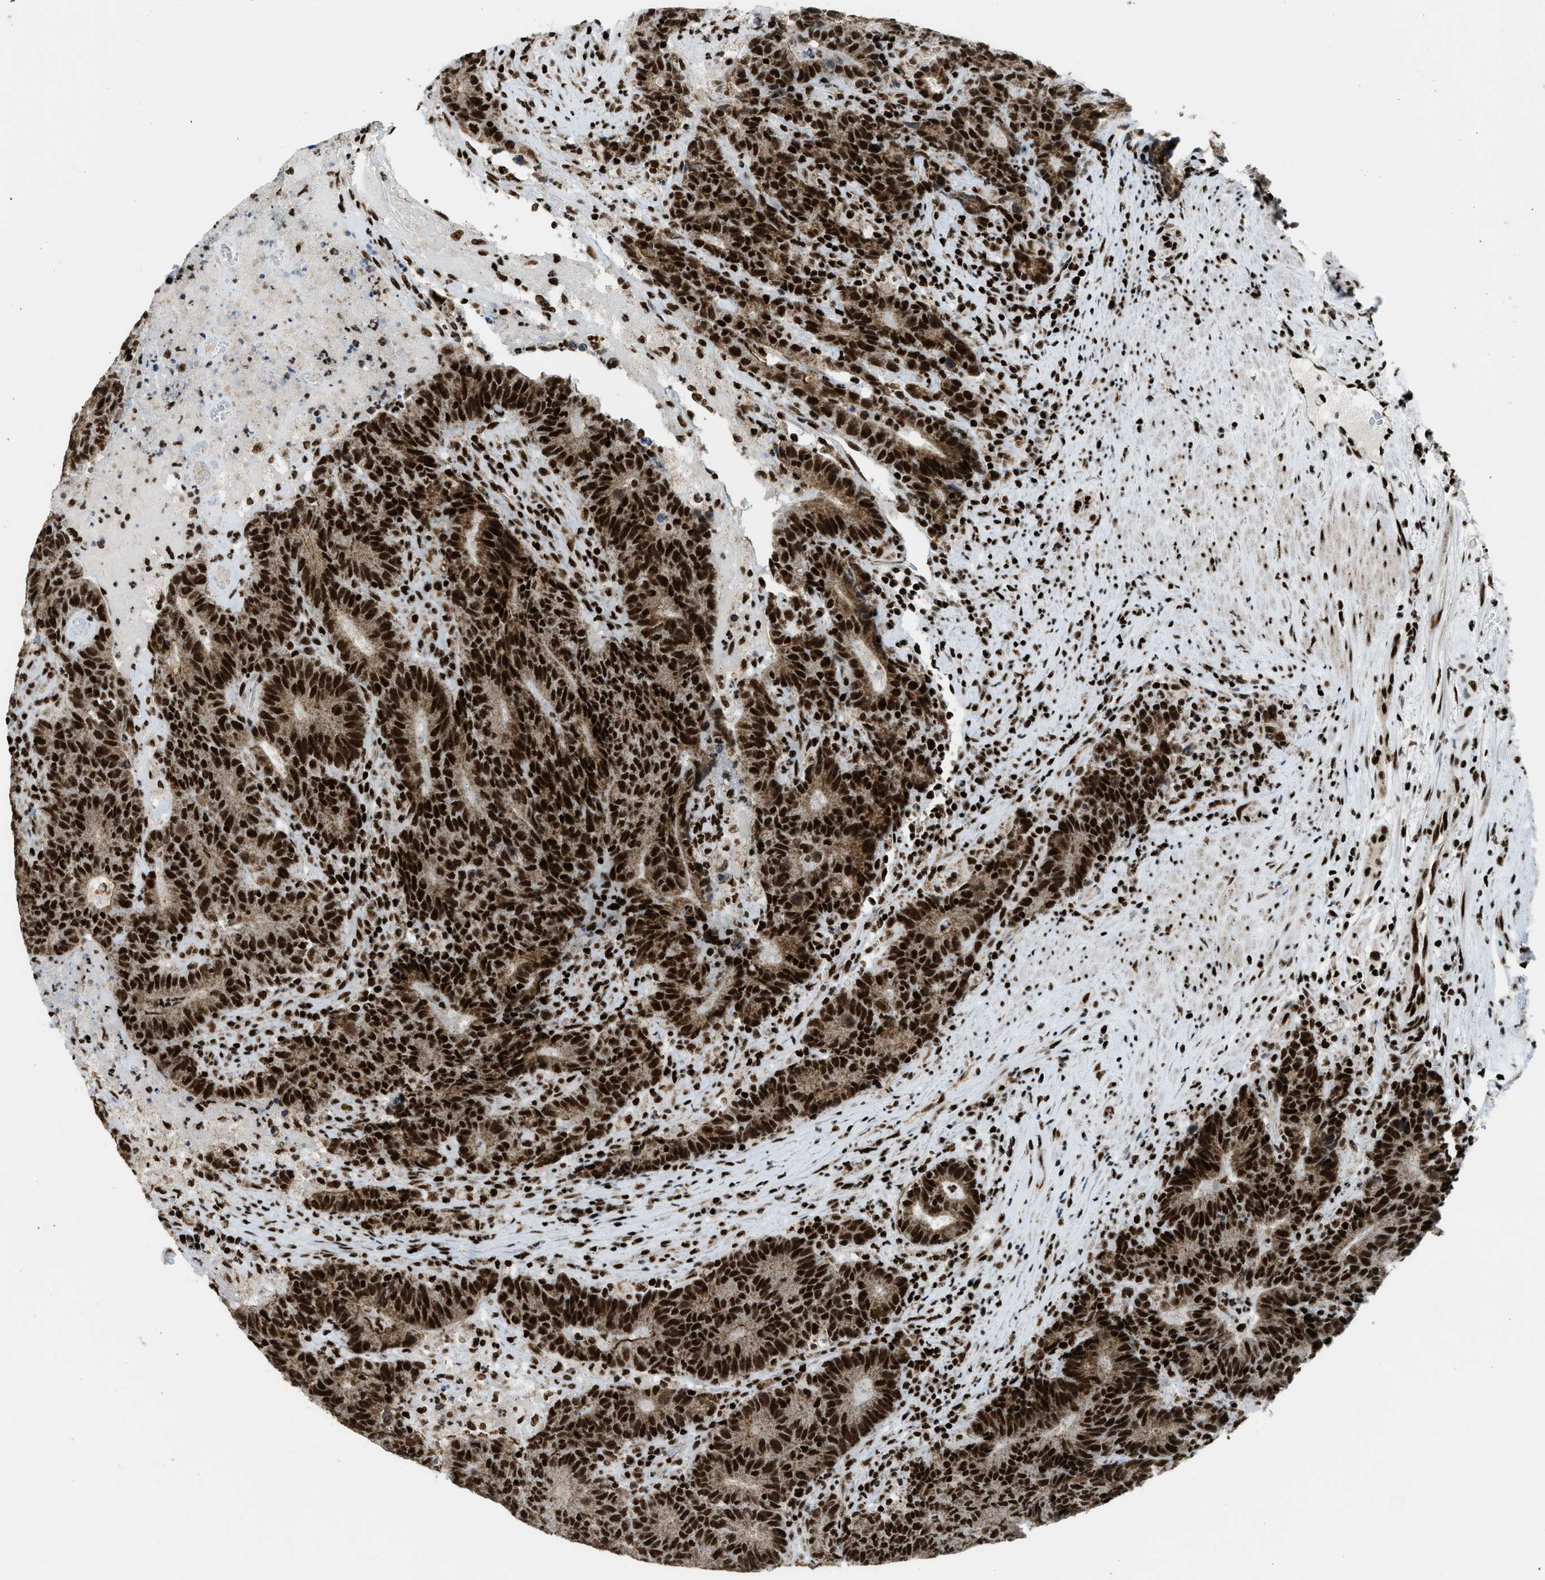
{"staining": {"intensity": "strong", "quantity": ">75%", "location": "cytoplasmic/membranous,nuclear"}, "tissue": "colorectal cancer", "cell_type": "Tumor cells", "image_type": "cancer", "snomed": [{"axis": "morphology", "description": "Normal tissue, NOS"}, {"axis": "morphology", "description": "Adenocarcinoma, NOS"}, {"axis": "topography", "description": "Colon"}], "caption": "An immunohistochemistry photomicrograph of tumor tissue is shown. Protein staining in brown shows strong cytoplasmic/membranous and nuclear positivity in colorectal adenocarcinoma within tumor cells. (Stains: DAB (3,3'-diaminobenzidine) in brown, nuclei in blue, Microscopy: brightfield microscopy at high magnification).", "gene": "GABPB1", "patient": {"sex": "female", "age": 75}}